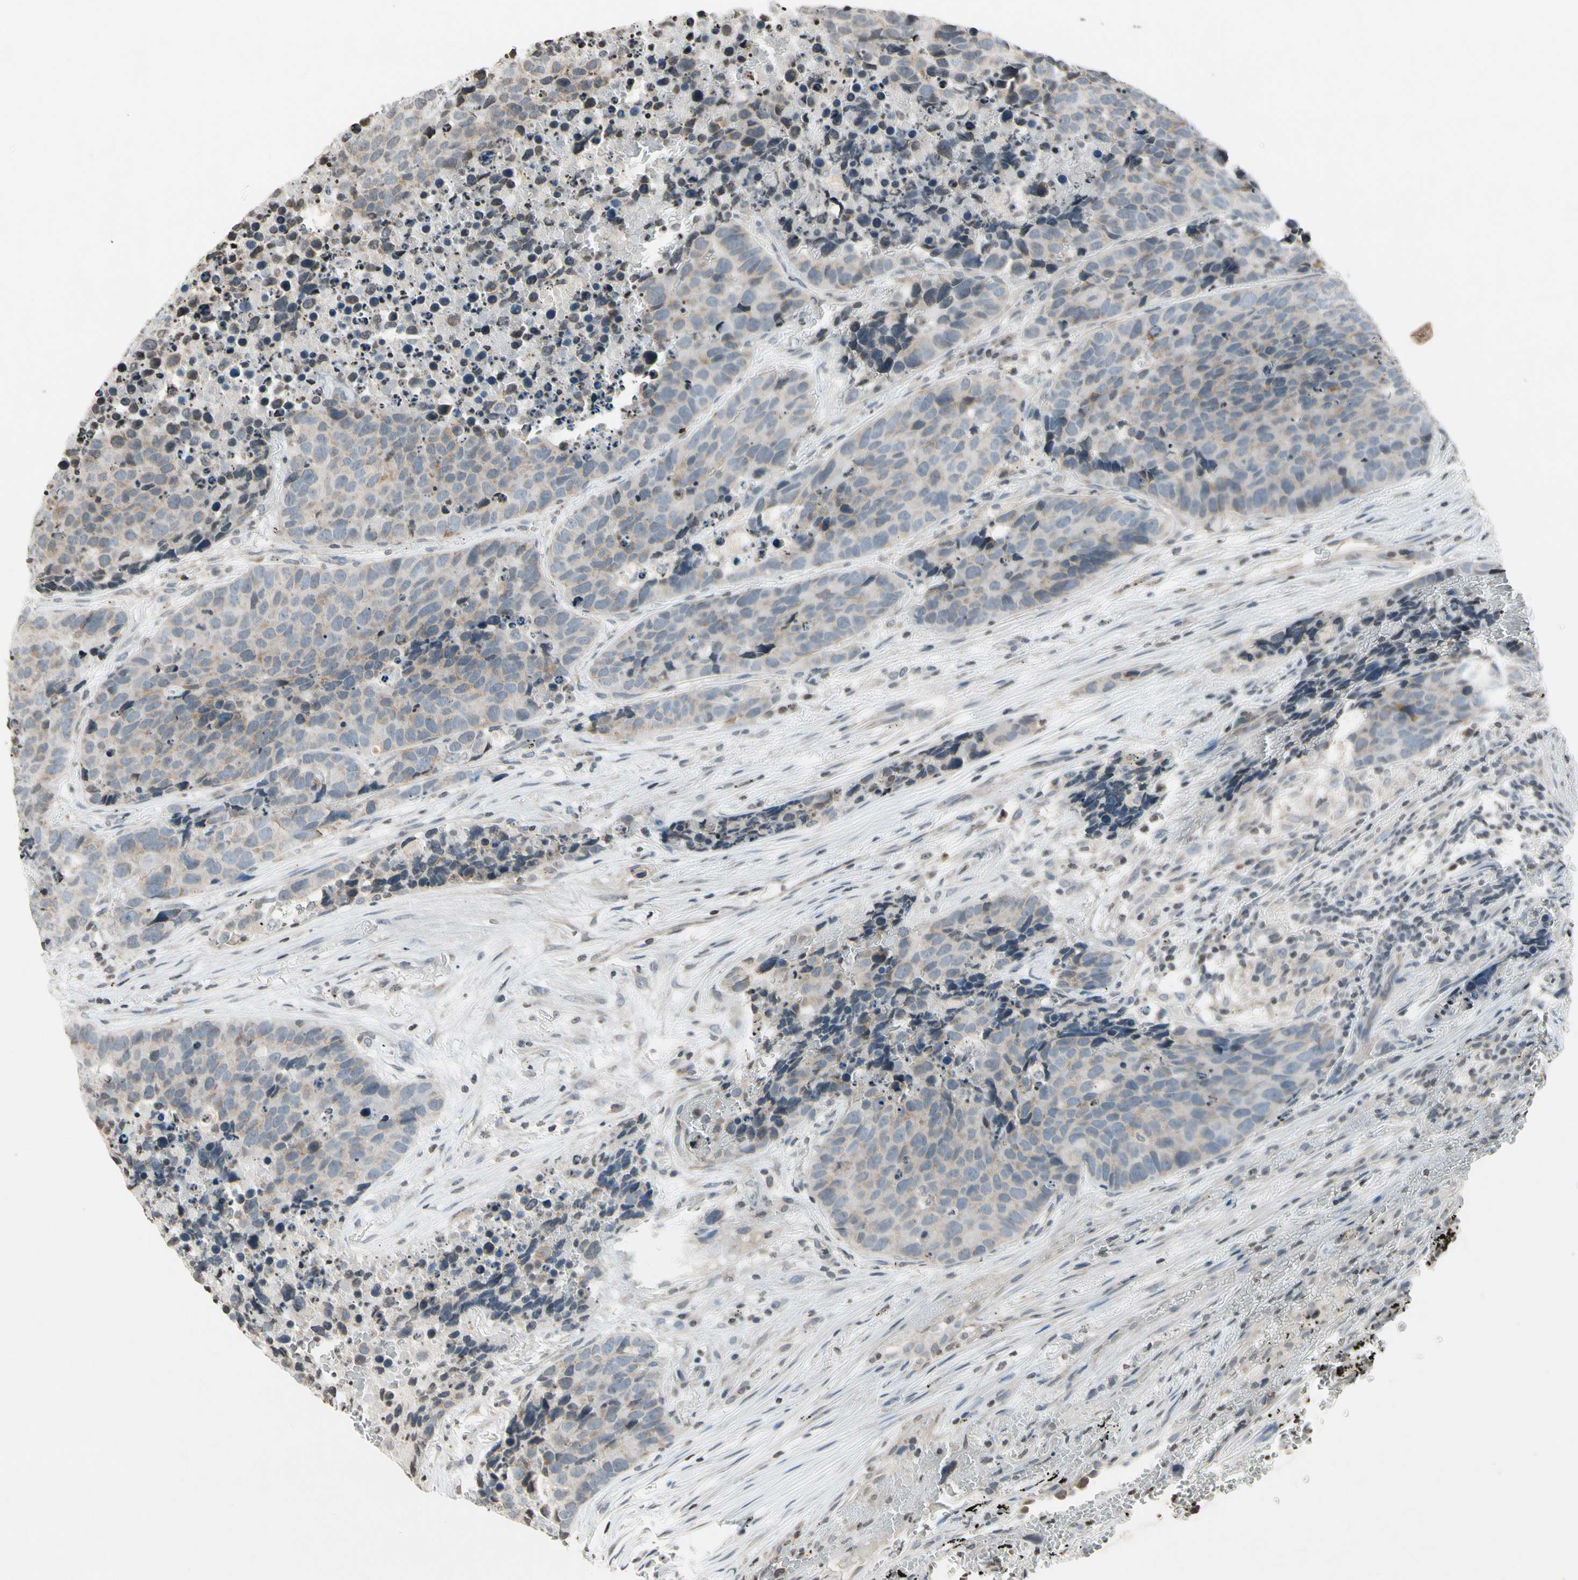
{"staining": {"intensity": "weak", "quantity": ">75%", "location": "cytoplasmic/membranous"}, "tissue": "carcinoid", "cell_type": "Tumor cells", "image_type": "cancer", "snomed": [{"axis": "morphology", "description": "Carcinoid, malignant, NOS"}, {"axis": "topography", "description": "Lung"}], "caption": "This is a photomicrograph of immunohistochemistry (IHC) staining of carcinoid, which shows weak positivity in the cytoplasmic/membranous of tumor cells.", "gene": "CLDN11", "patient": {"sex": "male", "age": 60}}